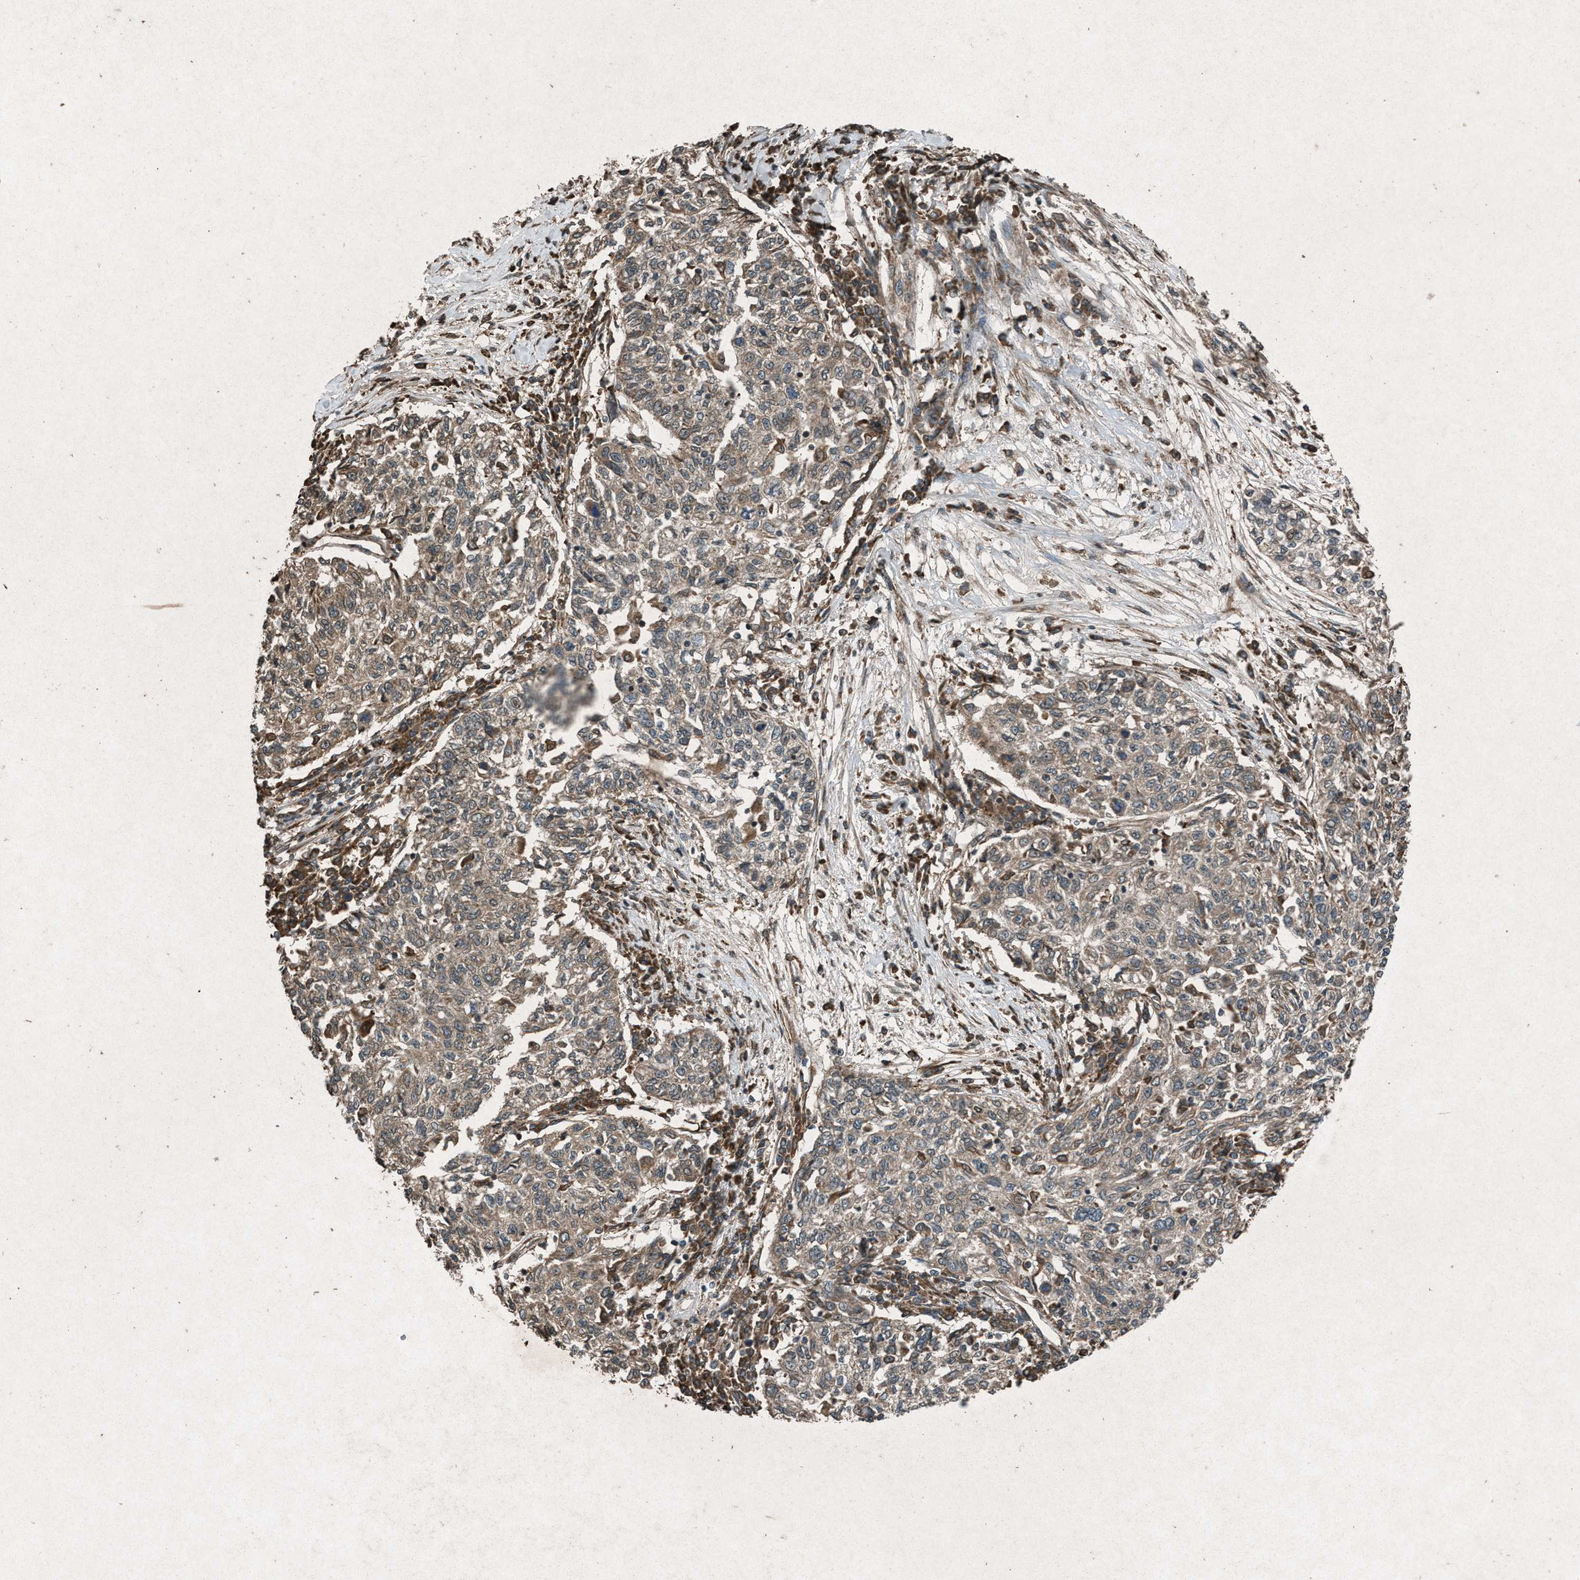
{"staining": {"intensity": "weak", "quantity": ">75%", "location": "cytoplasmic/membranous"}, "tissue": "cervical cancer", "cell_type": "Tumor cells", "image_type": "cancer", "snomed": [{"axis": "morphology", "description": "Squamous cell carcinoma, NOS"}, {"axis": "topography", "description": "Cervix"}], "caption": "Immunohistochemistry (IHC) of squamous cell carcinoma (cervical) exhibits low levels of weak cytoplasmic/membranous positivity in approximately >75% of tumor cells.", "gene": "CALR", "patient": {"sex": "female", "age": 57}}